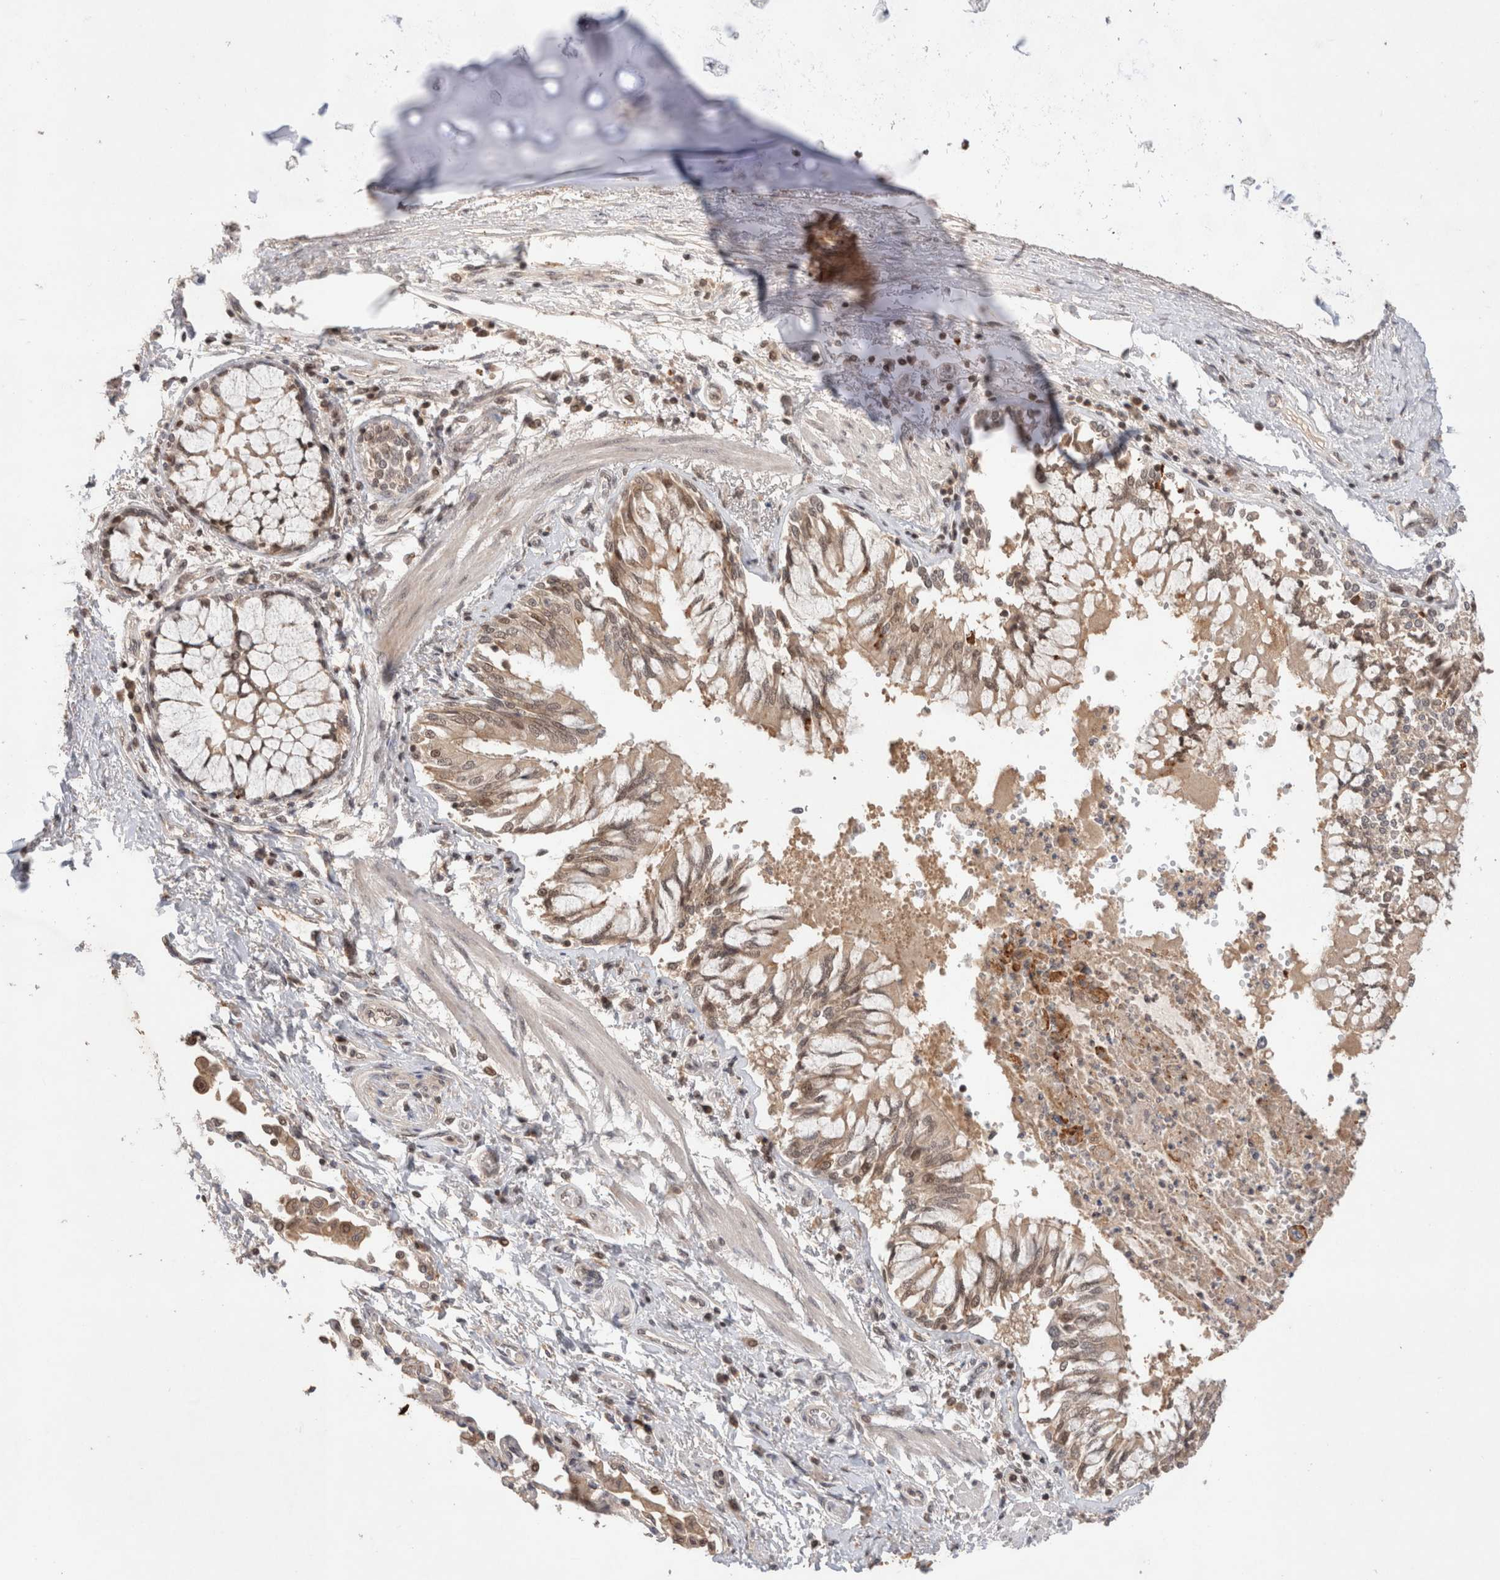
{"staining": {"intensity": "weak", "quantity": "25%-75%", "location": "cytoplasmic/membranous,nuclear"}, "tissue": "bronchus", "cell_type": "Respiratory epithelial cells", "image_type": "normal", "snomed": [{"axis": "morphology", "description": "Normal tissue, NOS"}, {"axis": "topography", "description": "Cartilage tissue"}, {"axis": "topography", "description": "Bronchus"}, {"axis": "topography", "description": "Lung"}], "caption": "IHC photomicrograph of unremarkable bronchus stained for a protein (brown), which exhibits low levels of weak cytoplasmic/membranous,nuclear expression in approximately 25%-75% of respiratory epithelial cells.", "gene": "SYDE2", "patient": {"sex": "female", "age": 49}}